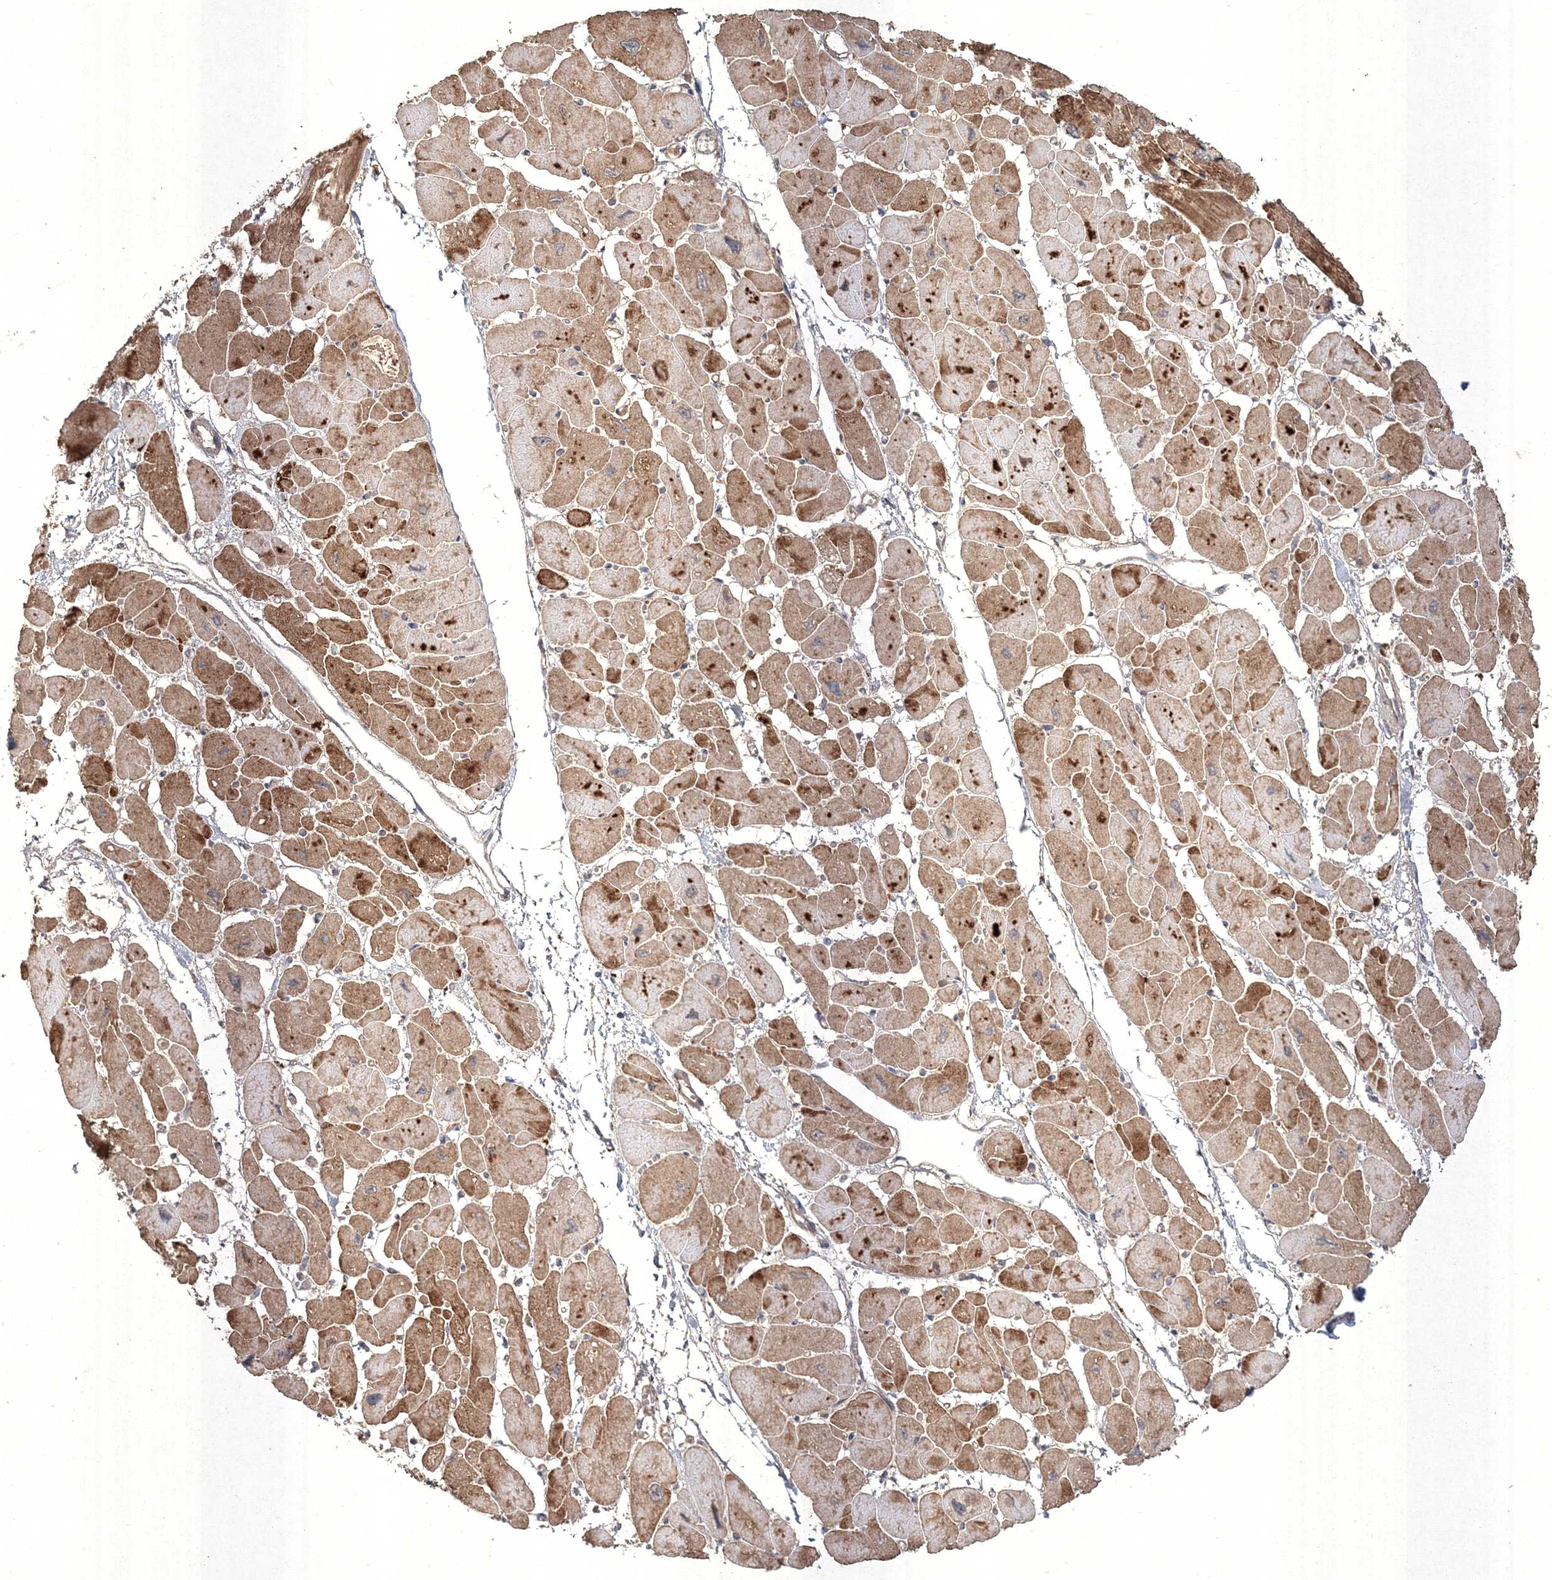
{"staining": {"intensity": "moderate", "quantity": ">75%", "location": "cytoplasmic/membranous"}, "tissue": "heart muscle", "cell_type": "Cardiomyocytes", "image_type": "normal", "snomed": [{"axis": "morphology", "description": "Normal tissue, NOS"}, {"axis": "topography", "description": "Heart"}], "caption": "Heart muscle stained for a protein exhibits moderate cytoplasmic/membranous positivity in cardiomyocytes. The staining was performed using DAB to visualize the protein expression in brown, while the nuclei were stained in blue with hematoxylin (Magnification: 20x).", "gene": "SPRY1", "patient": {"sex": "female", "age": 54}}